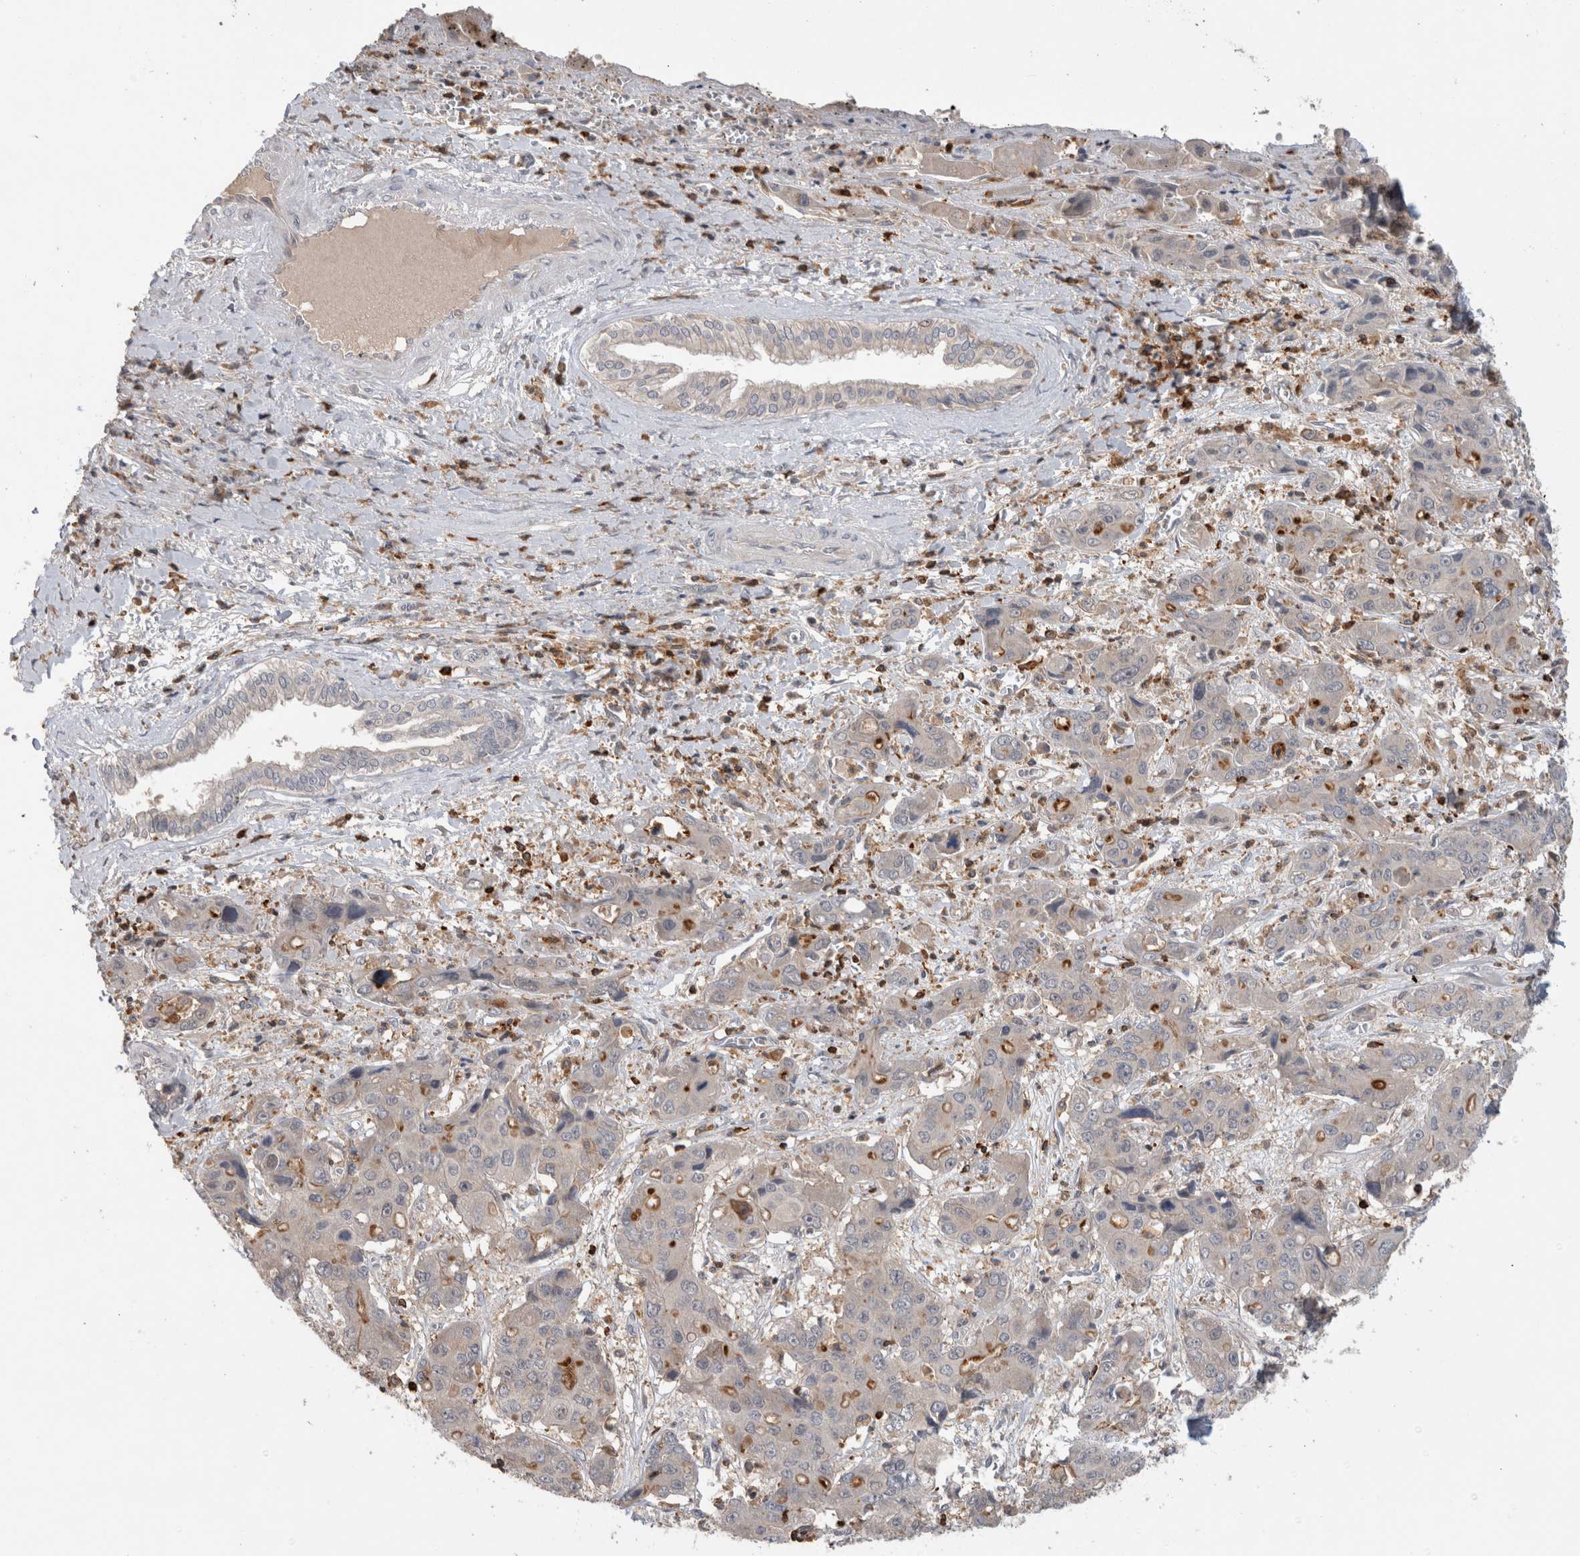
{"staining": {"intensity": "negative", "quantity": "none", "location": "none"}, "tissue": "liver cancer", "cell_type": "Tumor cells", "image_type": "cancer", "snomed": [{"axis": "morphology", "description": "Cholangiocarcinoma"}, {"axis": "topography", "description": "Liver"}], "caption": "Protein analysis of liver cancer (cholangiocarcinoma) reveals no significant positivity in tumor cells.", "gene": "GFRA2", "patient": {"sex": "male", "age": 67}}